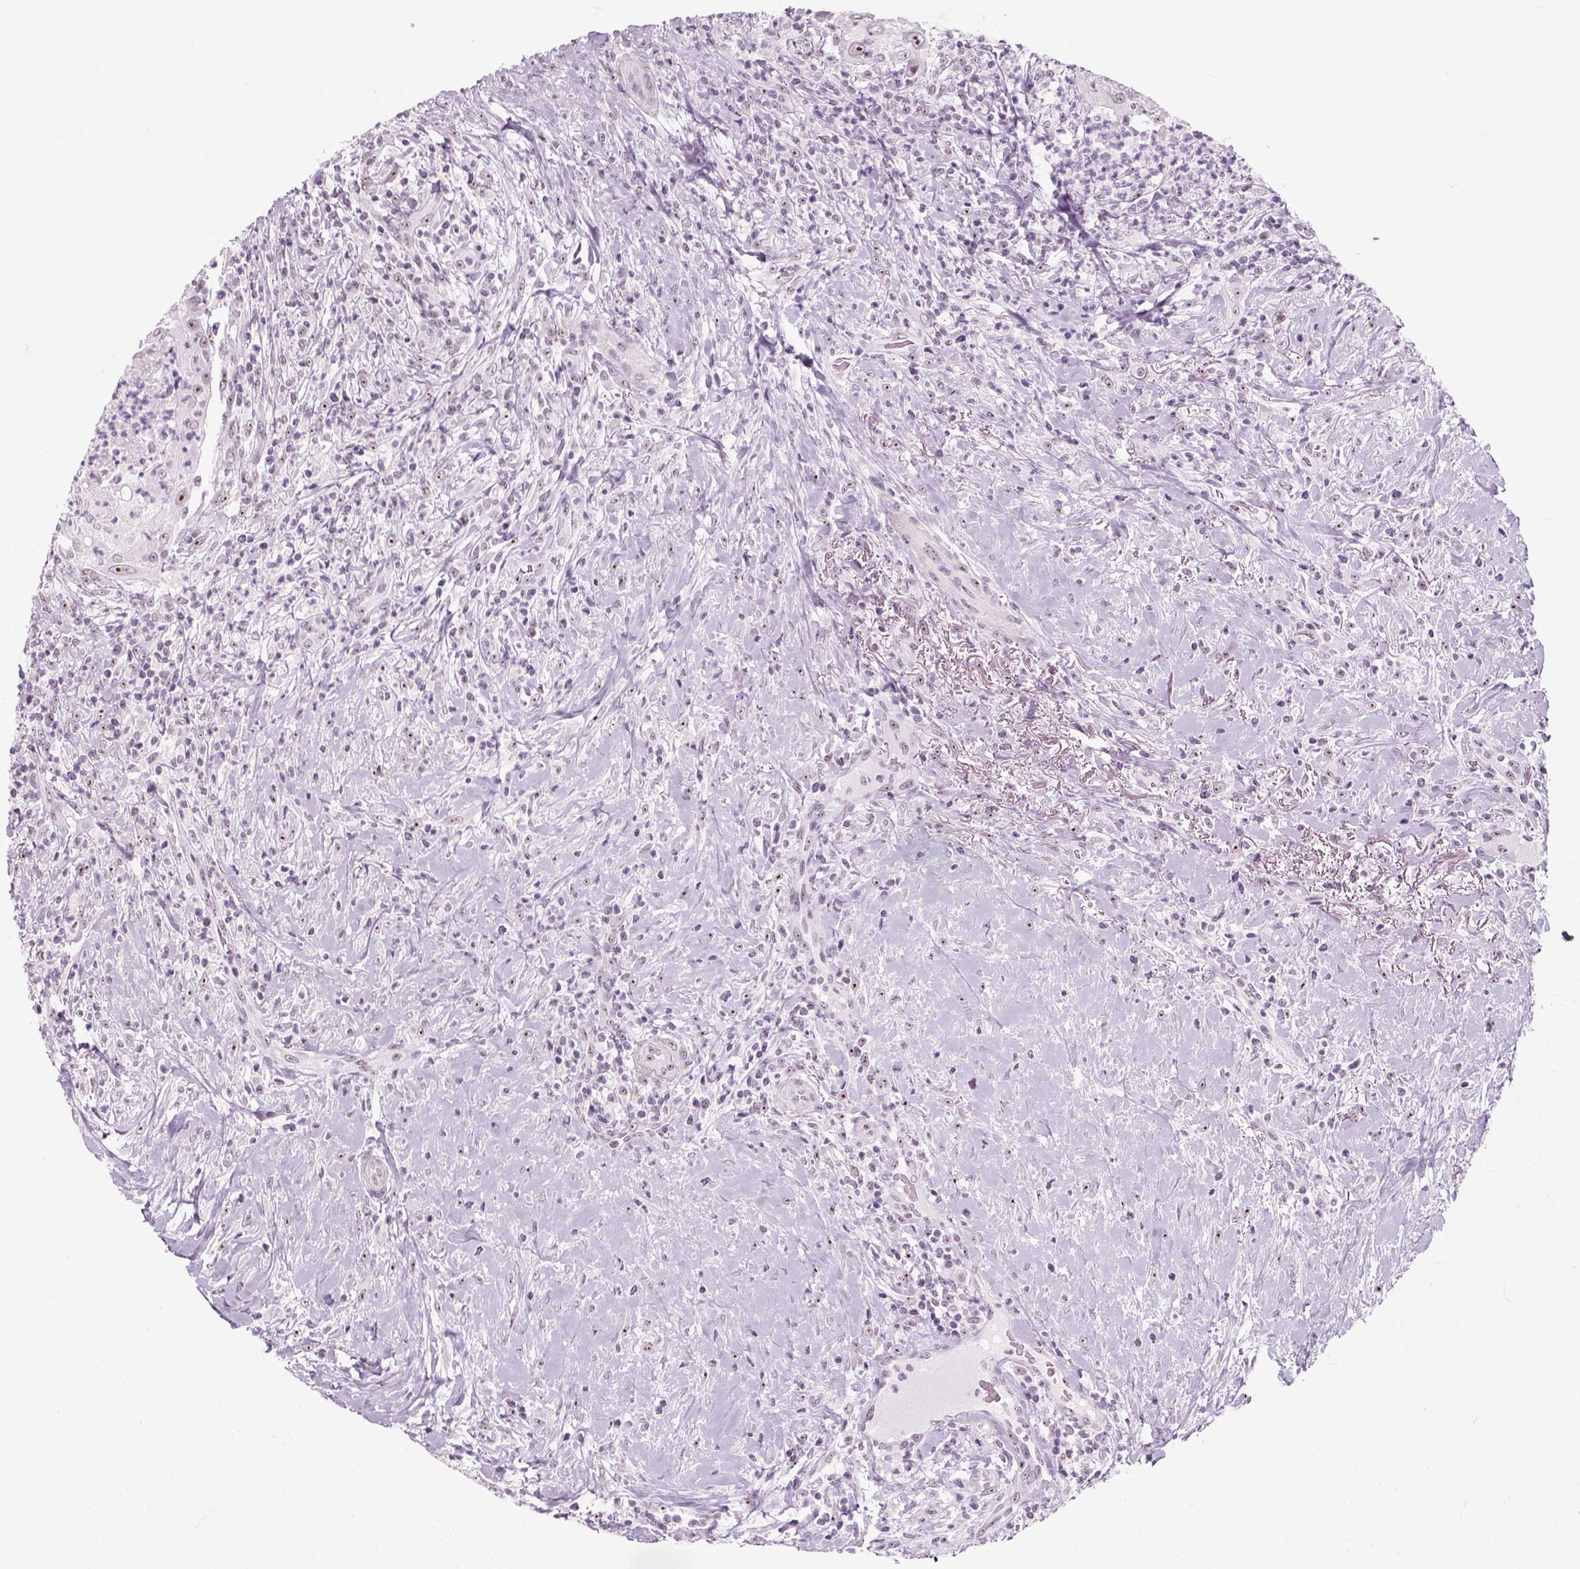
{"staining": {"intensity": "weak", "quantity": "25%-75%", "location": "nuclear"}, "tissue": "head and neck cancer", "cell_type": "Tumor cells", "image_type": "cancer", "snomed": [{"axis": "morphology", "description": "Squamous cell carcinoma, NOS"}, {"axis": "topography", "description": "Head-Neck"}], "caption": "A high-resolution histopathology image shows immunohistochemistry (IHC) staining of head and neck cancer (squamous cell carcinoma), which demonstrates weak nuclear staining in approximately 25%-75% of tumor cells. (brown staining indicates protein expression, while blue staining denotes nuclei).", "gene": "ZNF865", "patient": {"sex": "male", "age": 69}}